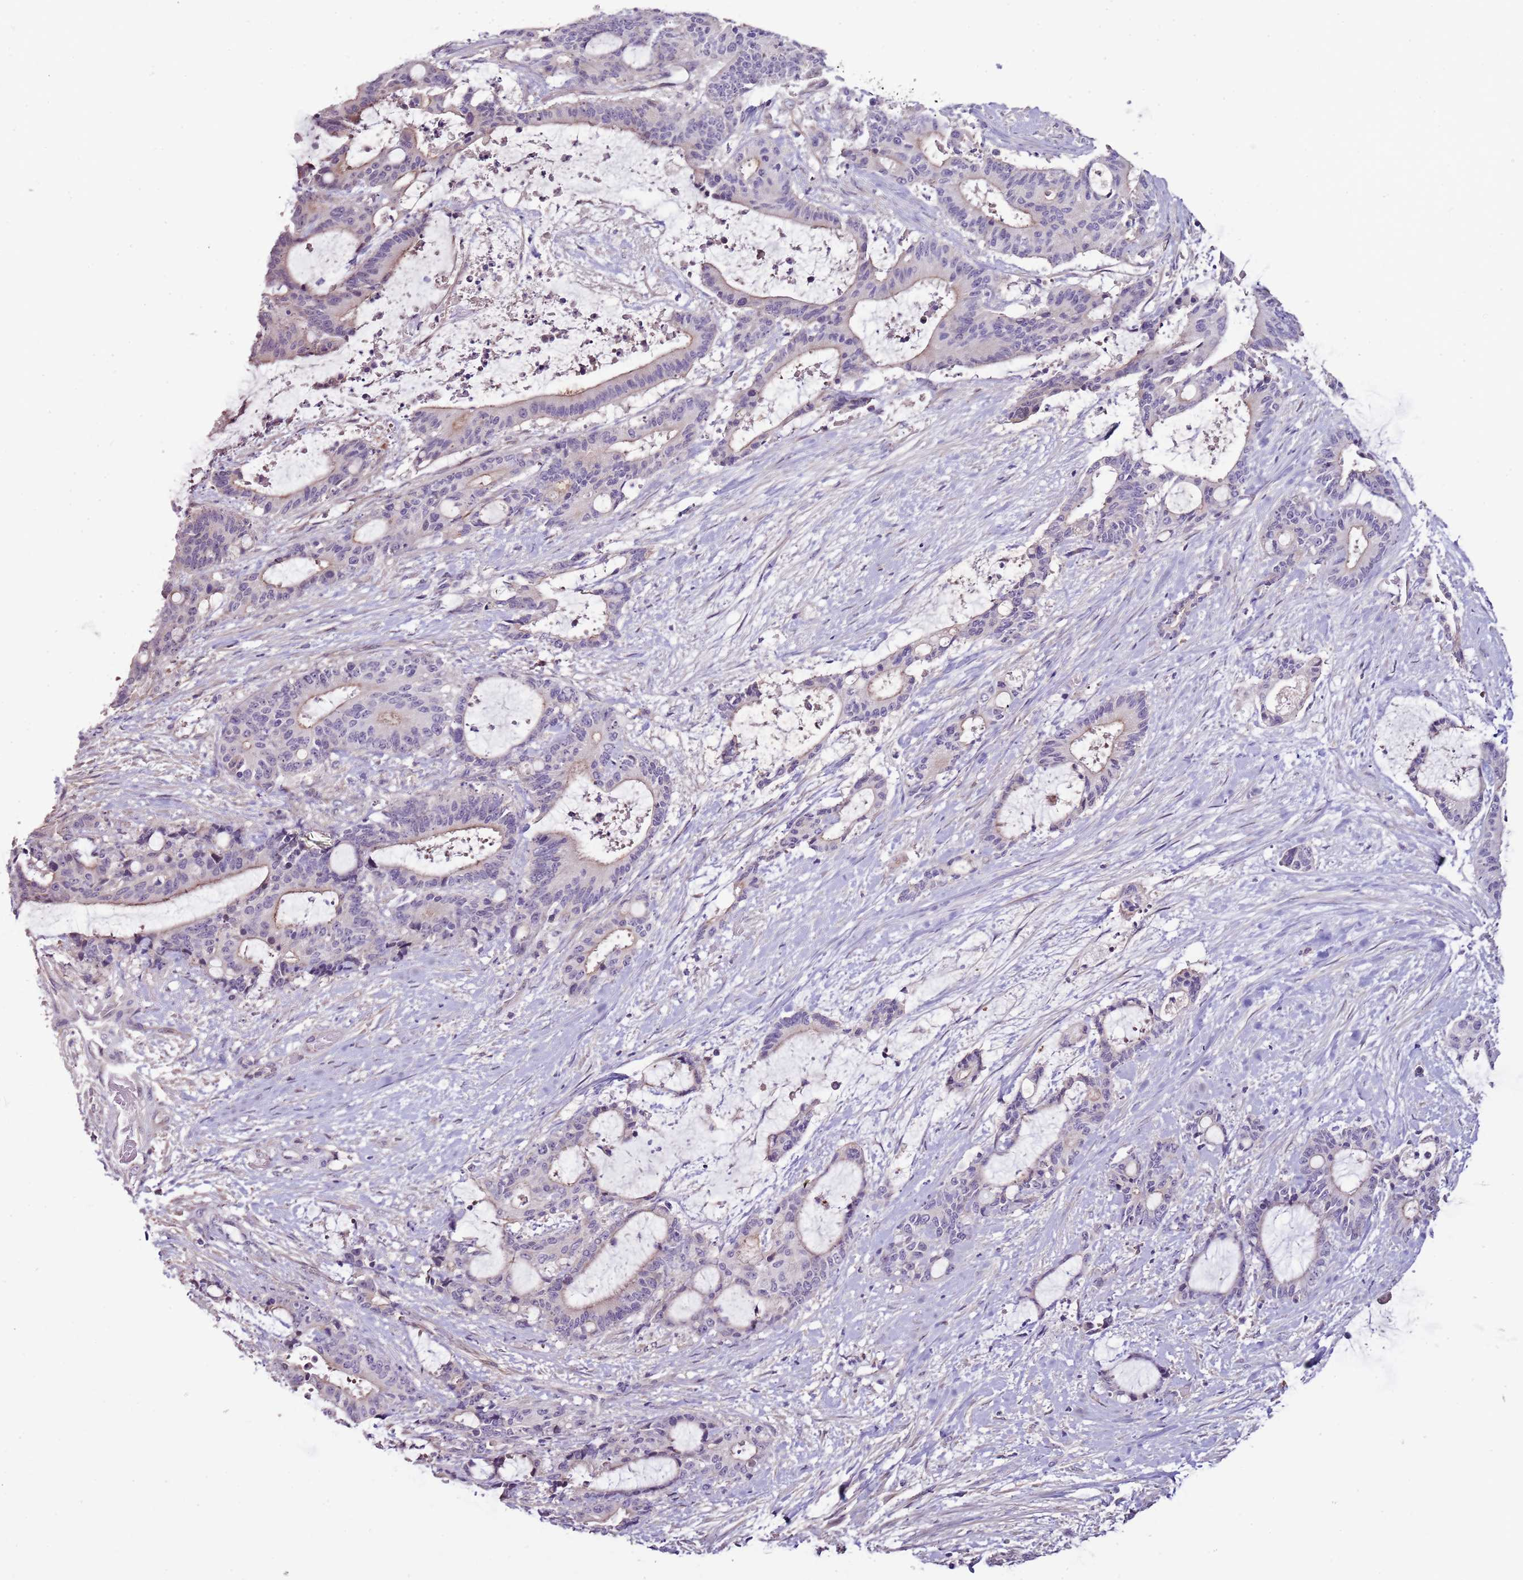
{"staining": {"intensity": "weak", "quantity": "<25%", "location": "cytoplasmic/membranous"}, "tissue": "liver cancer", "cell_type": "Tumor cells", "image_type": "cancer", "snomed": [{"axis": "morphology", "description": "Normal tissue, NOS"}, {"axis": "morphology", "description": "Cholangiocarcinoma"}, {"axis": "topography", "description": "Liver"}, {"axis": "topography", "description": "Peripheral nerve tissue"}], "caption": "A micrograph of liver cholangiocarcinoma stained for a protein reveals no brown staining in tumor cells. (Brightfield microscopy of DAB immunohistochemistry (IHC) at high magnification).", "gene": "NKX2-3", "patient": {"sex": "female", "age": 73}}